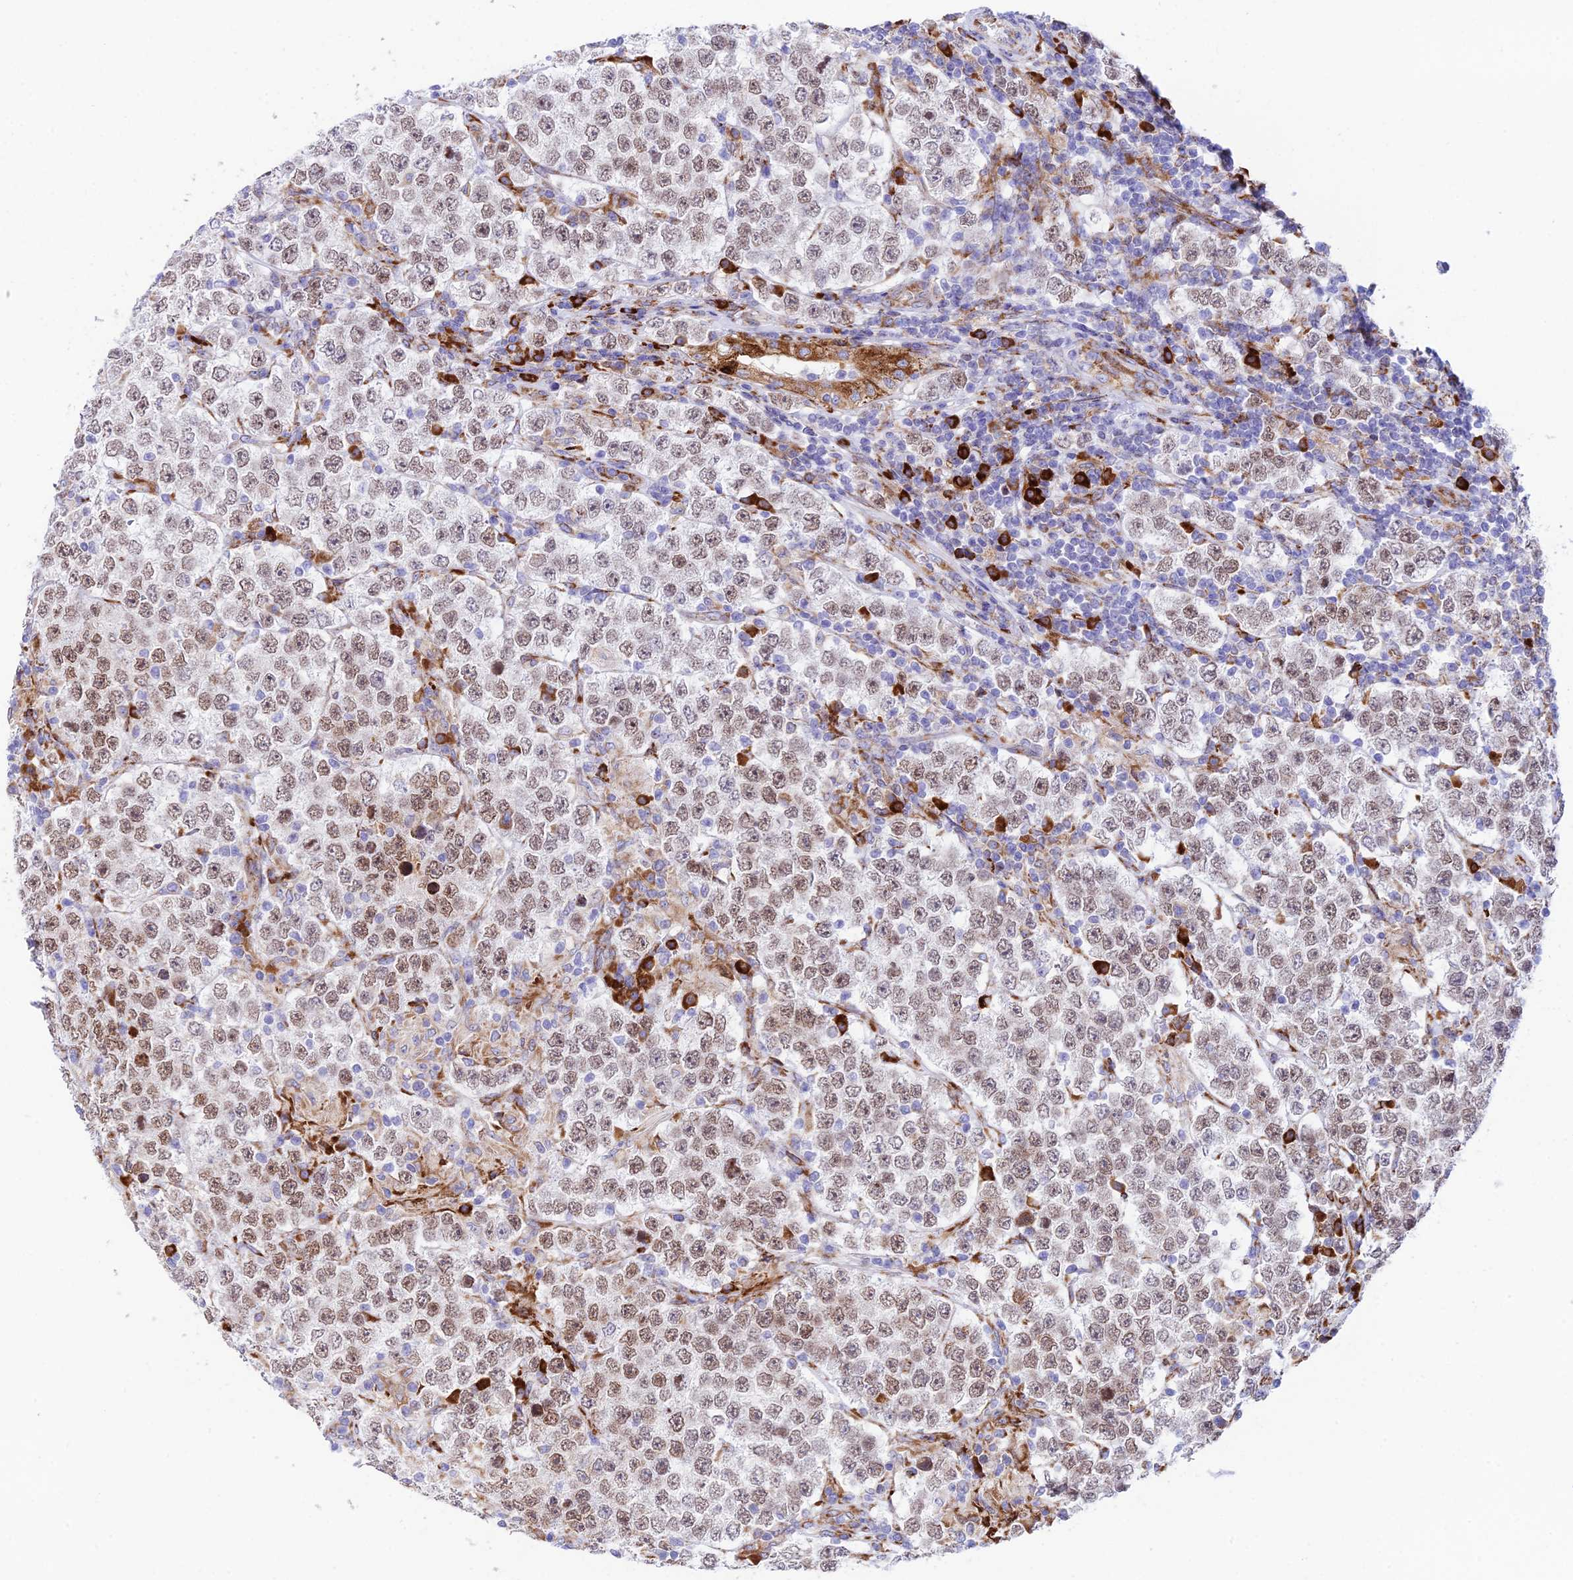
{"staining": {"intensity": "moderate", "quantity": ">75%", "location": "nuclear"}, "tissue": "testis cancer", "cell_type": "Tumor cells", "image_type": "cancer", "snomed": [{"axis": "morphology", "description": "Normal tissue, NOS"}, {"axis": "morphology", "description": "Urothelial carcinoma, High grade"}, {"axis": "morphology", "description": "Seminoma, NOS"}, {"axis": "morphology", "description": "Carcinoma, Embryonal, NOS"}, {"axis": "topography", "description": "Urinary bladder"}, {"axis": "topography", "description": "Testis"}], "caption": "A high-resolution micrograph shows IHC staining of testis cancer, which demonstrates moderate nuclear staining in approximately >75% of tumor cells.", "gene": "TUBGCP6", "patient": {"sex": "male", "age": 41}}